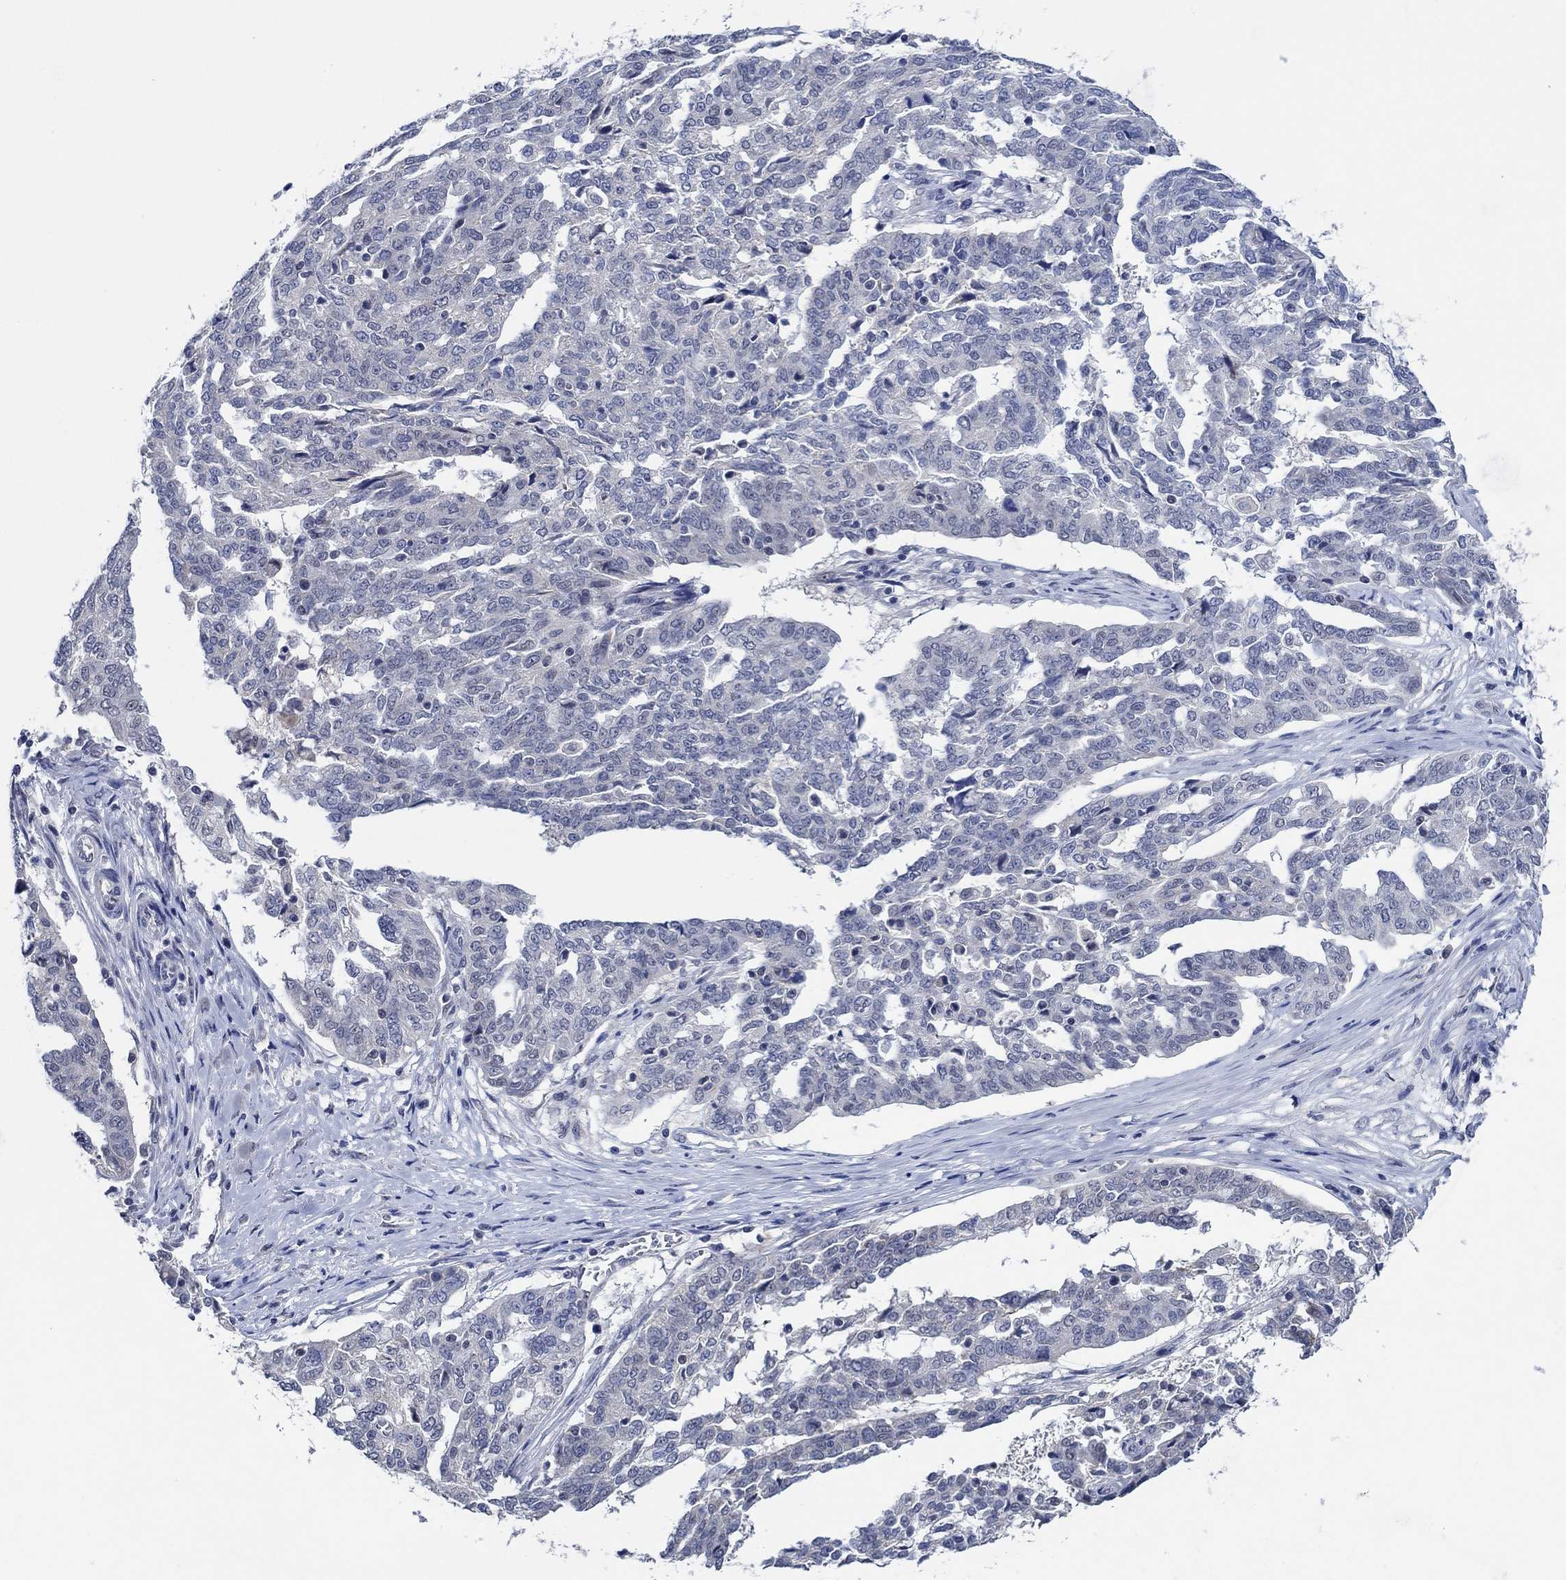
{"staining": {"intensity": "negative", "quantity": "none", "location": "none"}, "tissue": "ovarian cancer", "cell_type": "Tumor cells", "image_type": "cancer", "snomed": [{"axis": "morphology", "description": "Cystadenocarcinoma, serous, NOS"}, {"axis": "topography", "description": "Ovary"}], "caption": "IHC of serous cystadenocarcinoma (ovarian) reveals no expression in tumor cells.", "gene": "PRRT3", "patient": {"sex": "female", "age": 67}}